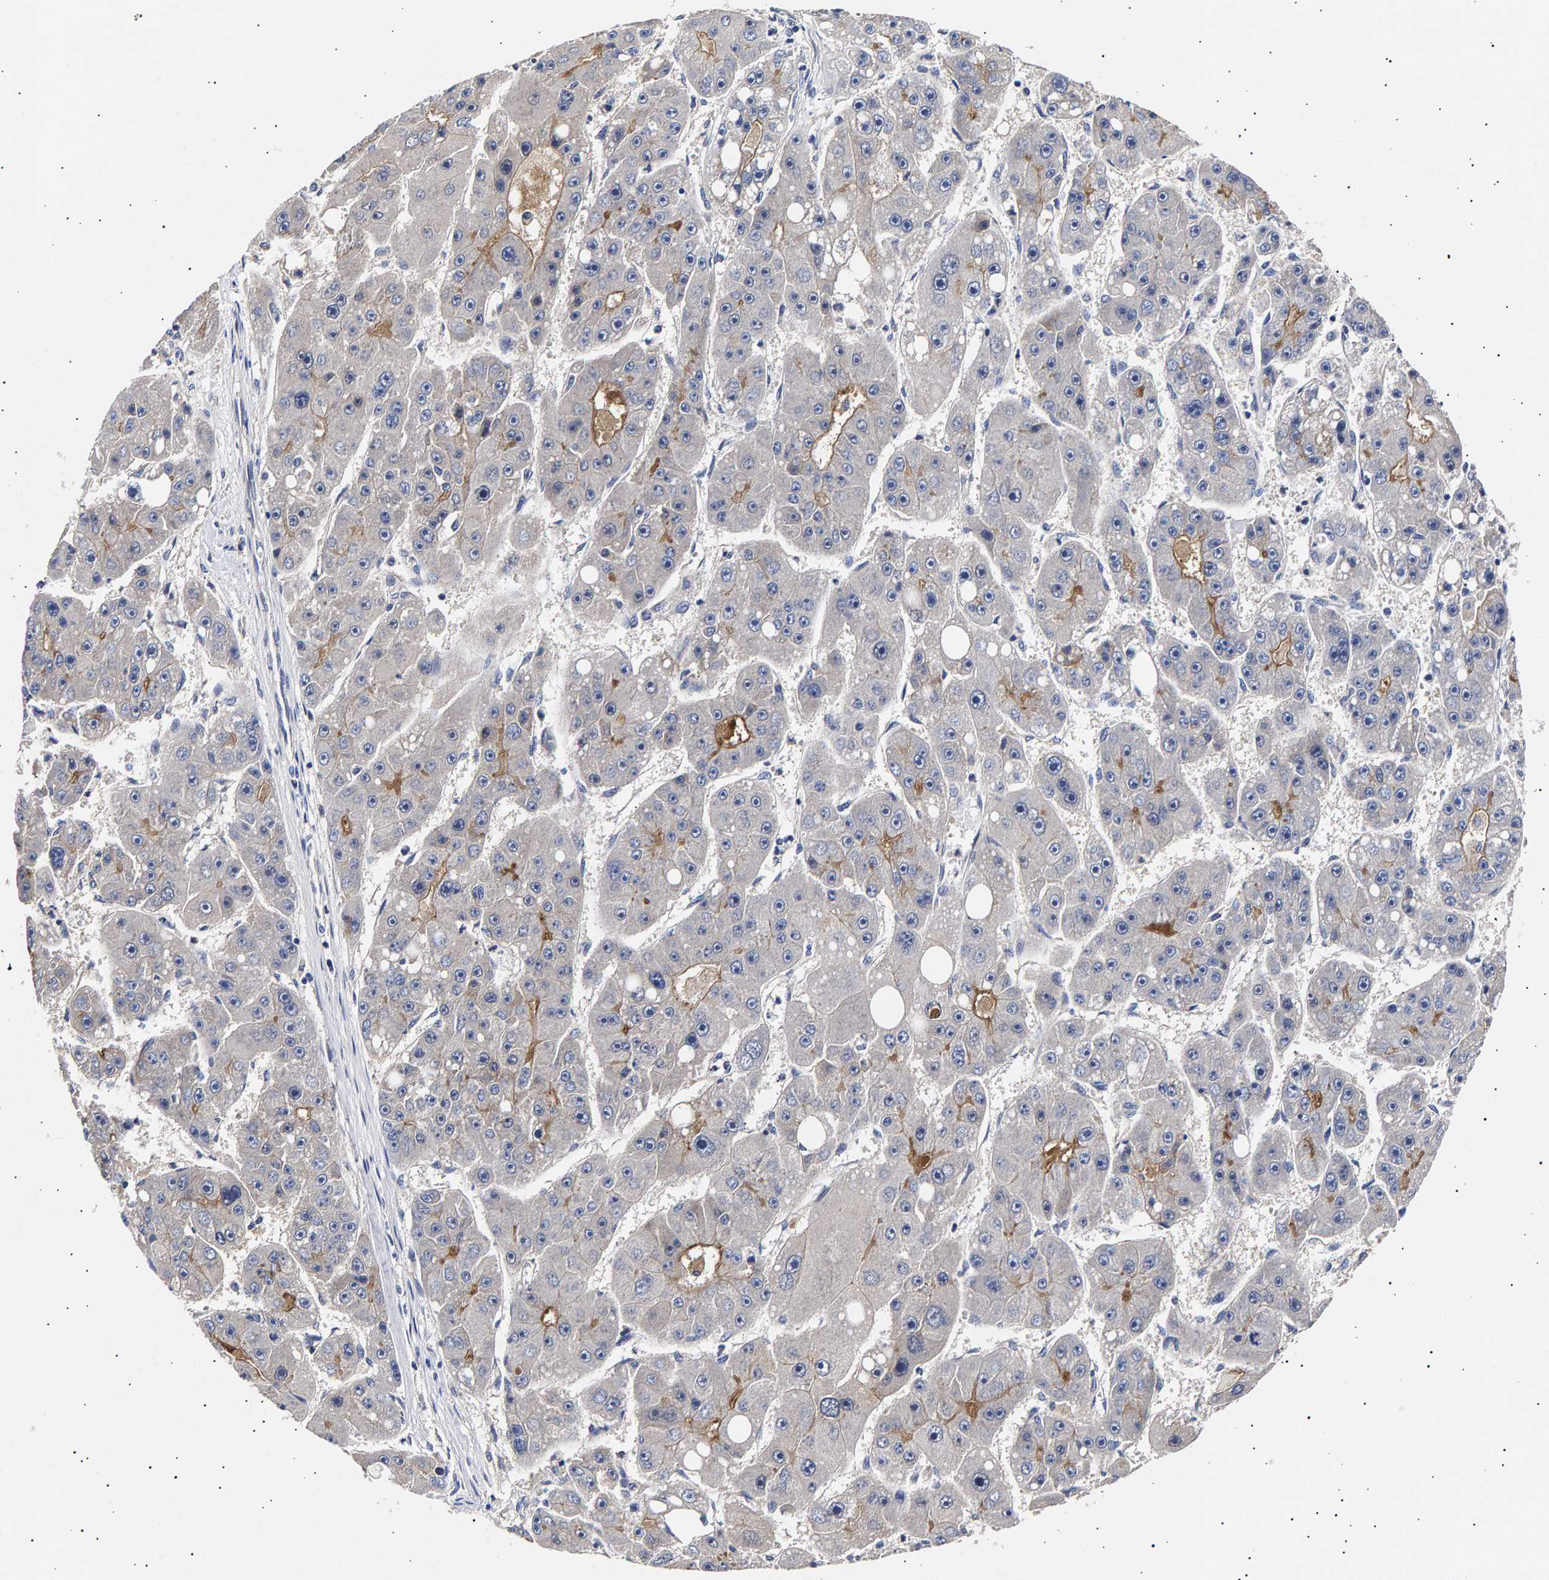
{"staining": {"intensity": "weak", "quantity": "<25%", "location": "cytoplasmic/membranous"}, "tissue": "liver cancer", "cell_type": "Tumor cells", "image_type": "cancer", "snomed": [{"axis": "morphology", "description": "Carcinoma, Hepatocellular, NOS"}, {"axis": "topography", "description": "Liver"}], "caption": "A micrograph of human hepatocellular carcinoma (liver) is negative for staining in tumor cells.", "gene": "ANKRD40", "patient": {"sex": "female", "age": 61}}